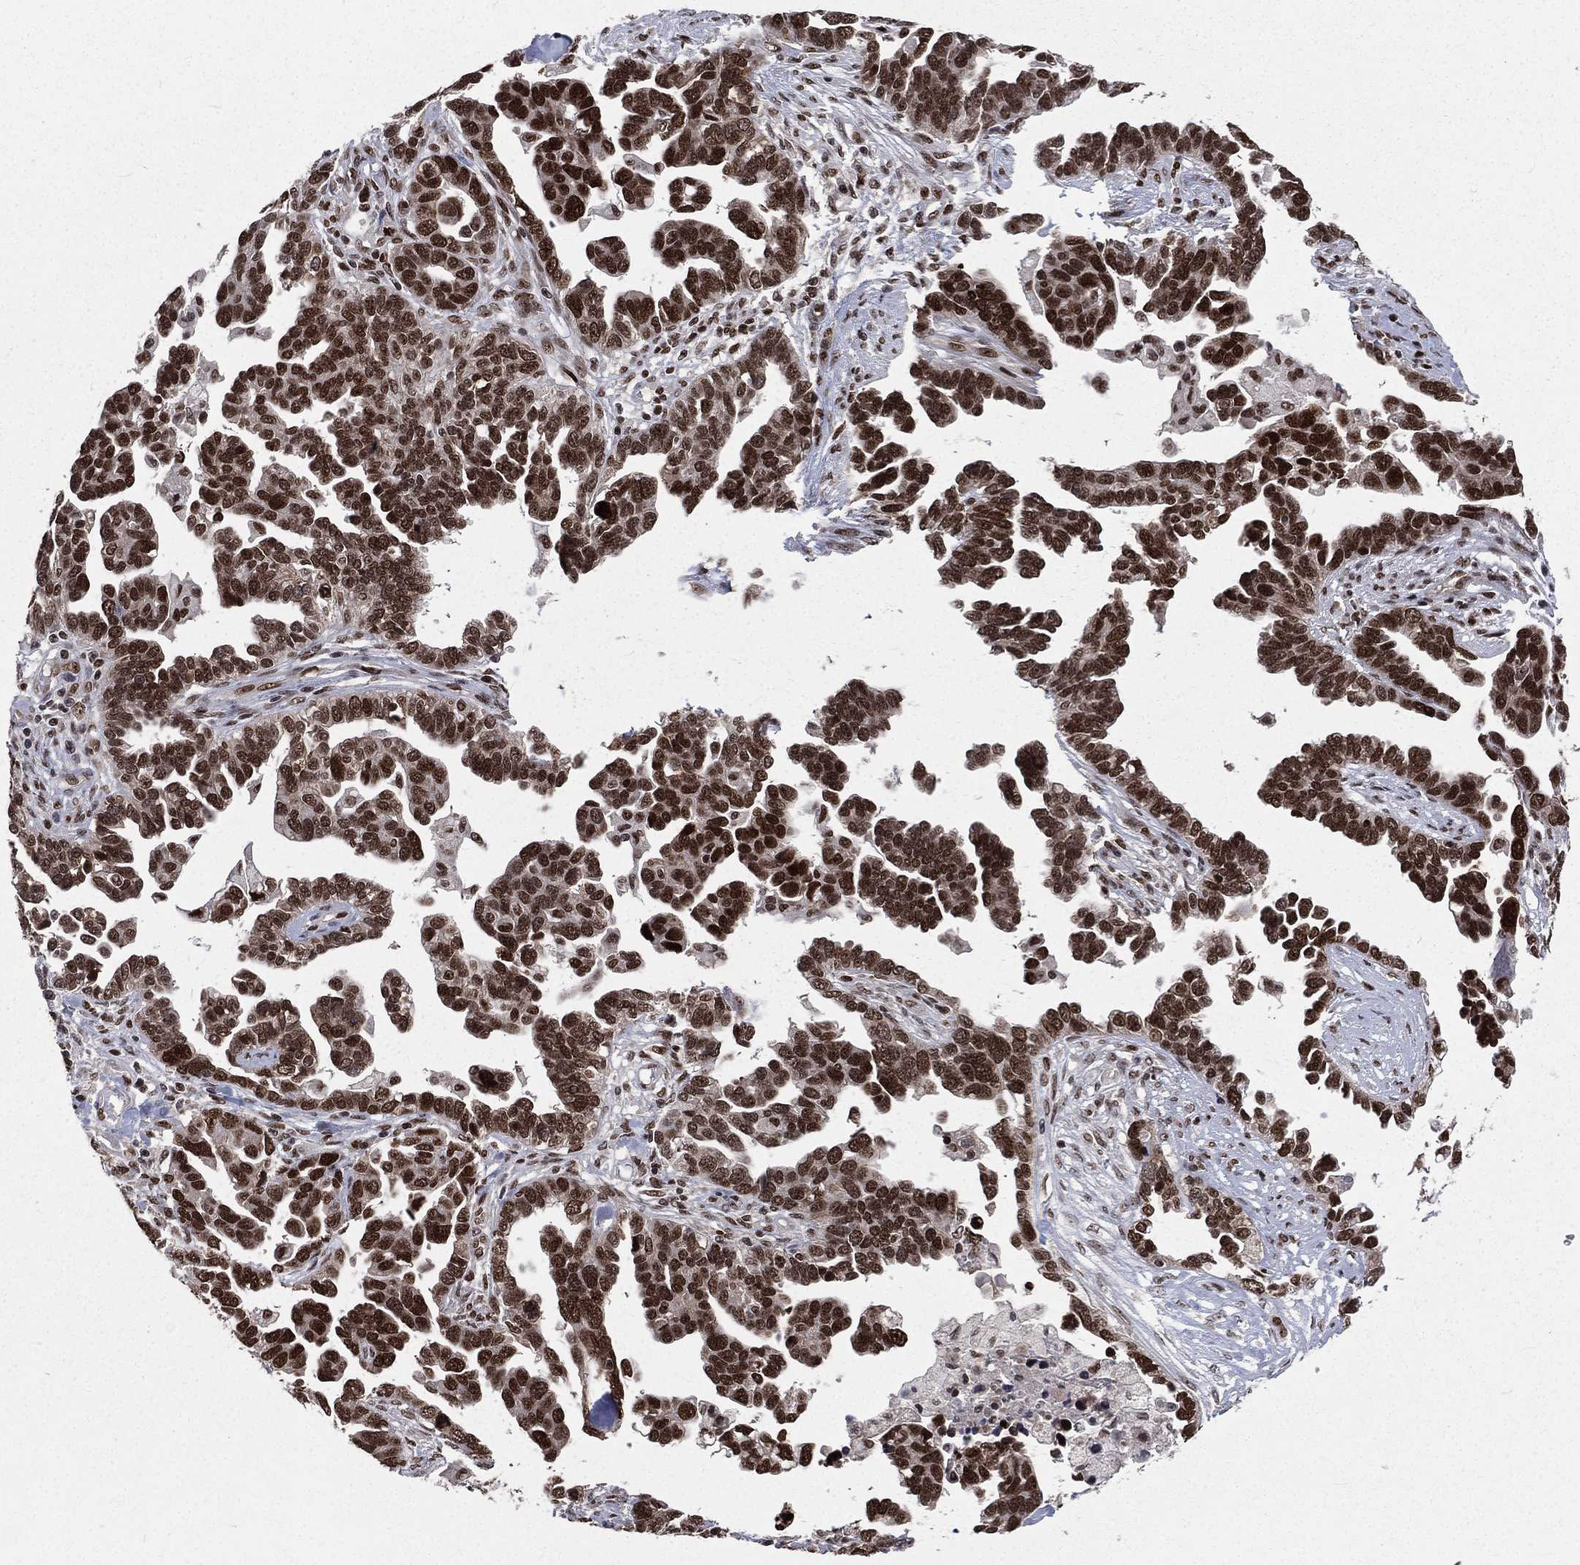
{"staining": {"intensity": "strong", "quantity": ">75%", "location": "nuclear"}, "tissue": "ovarian cancer", "cell_type": "Tumor cells", "image_type": "cancer", "snomed": [{"axis": "morphology", "description": "Cystadenocarcinoma, serous, NOS"}, {"axis": "topography", "description": "Ovary"}], "caption": "High-power microscopy captured an immunohistochemistry (IHC) photomicrograph of ovarian cancer, revealing strong nuclear positivity in approximately >75% of tumor cells.", "gene": "POLB", "patient": {"sex": "female", "age": 54}}